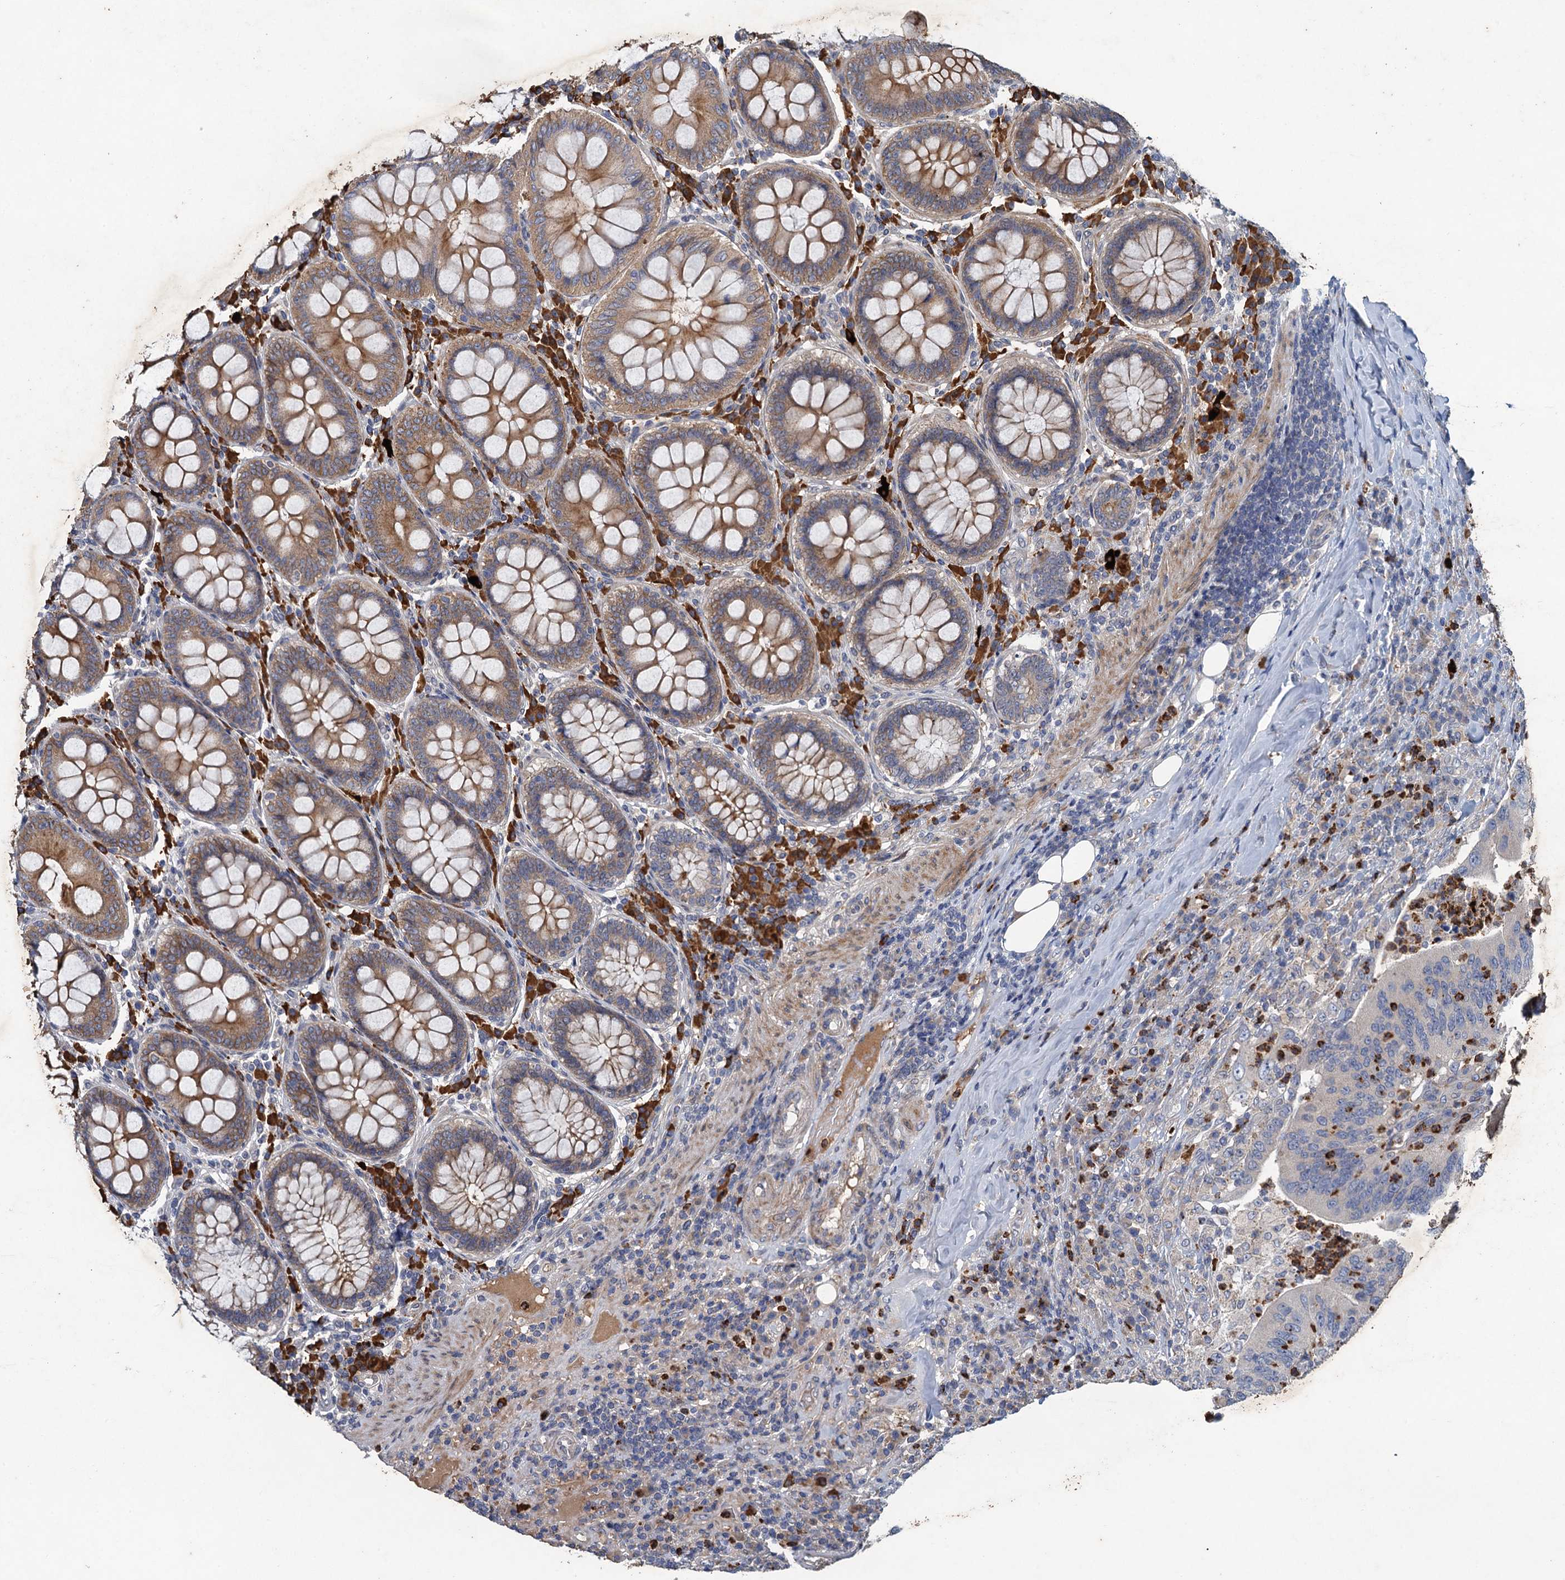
{"staining": {"intensity": "negative", "quantity": "none", "location": "none"}, "tissue": "colorectal cancer", "cell_type": "Tumor cells", "image_type": "cancer", "snomed": [{"axis": "morphology", "description": "Adenocarcinoma, NOS"}, {"axis": "topography", "description": "Colon"}], "caption": "The micrograph displays no significant staining in tumor cells of adenocarcinoma (colorectal).", "gene": "TPCN1", "patient": {"sex": "female", "age": 66}}